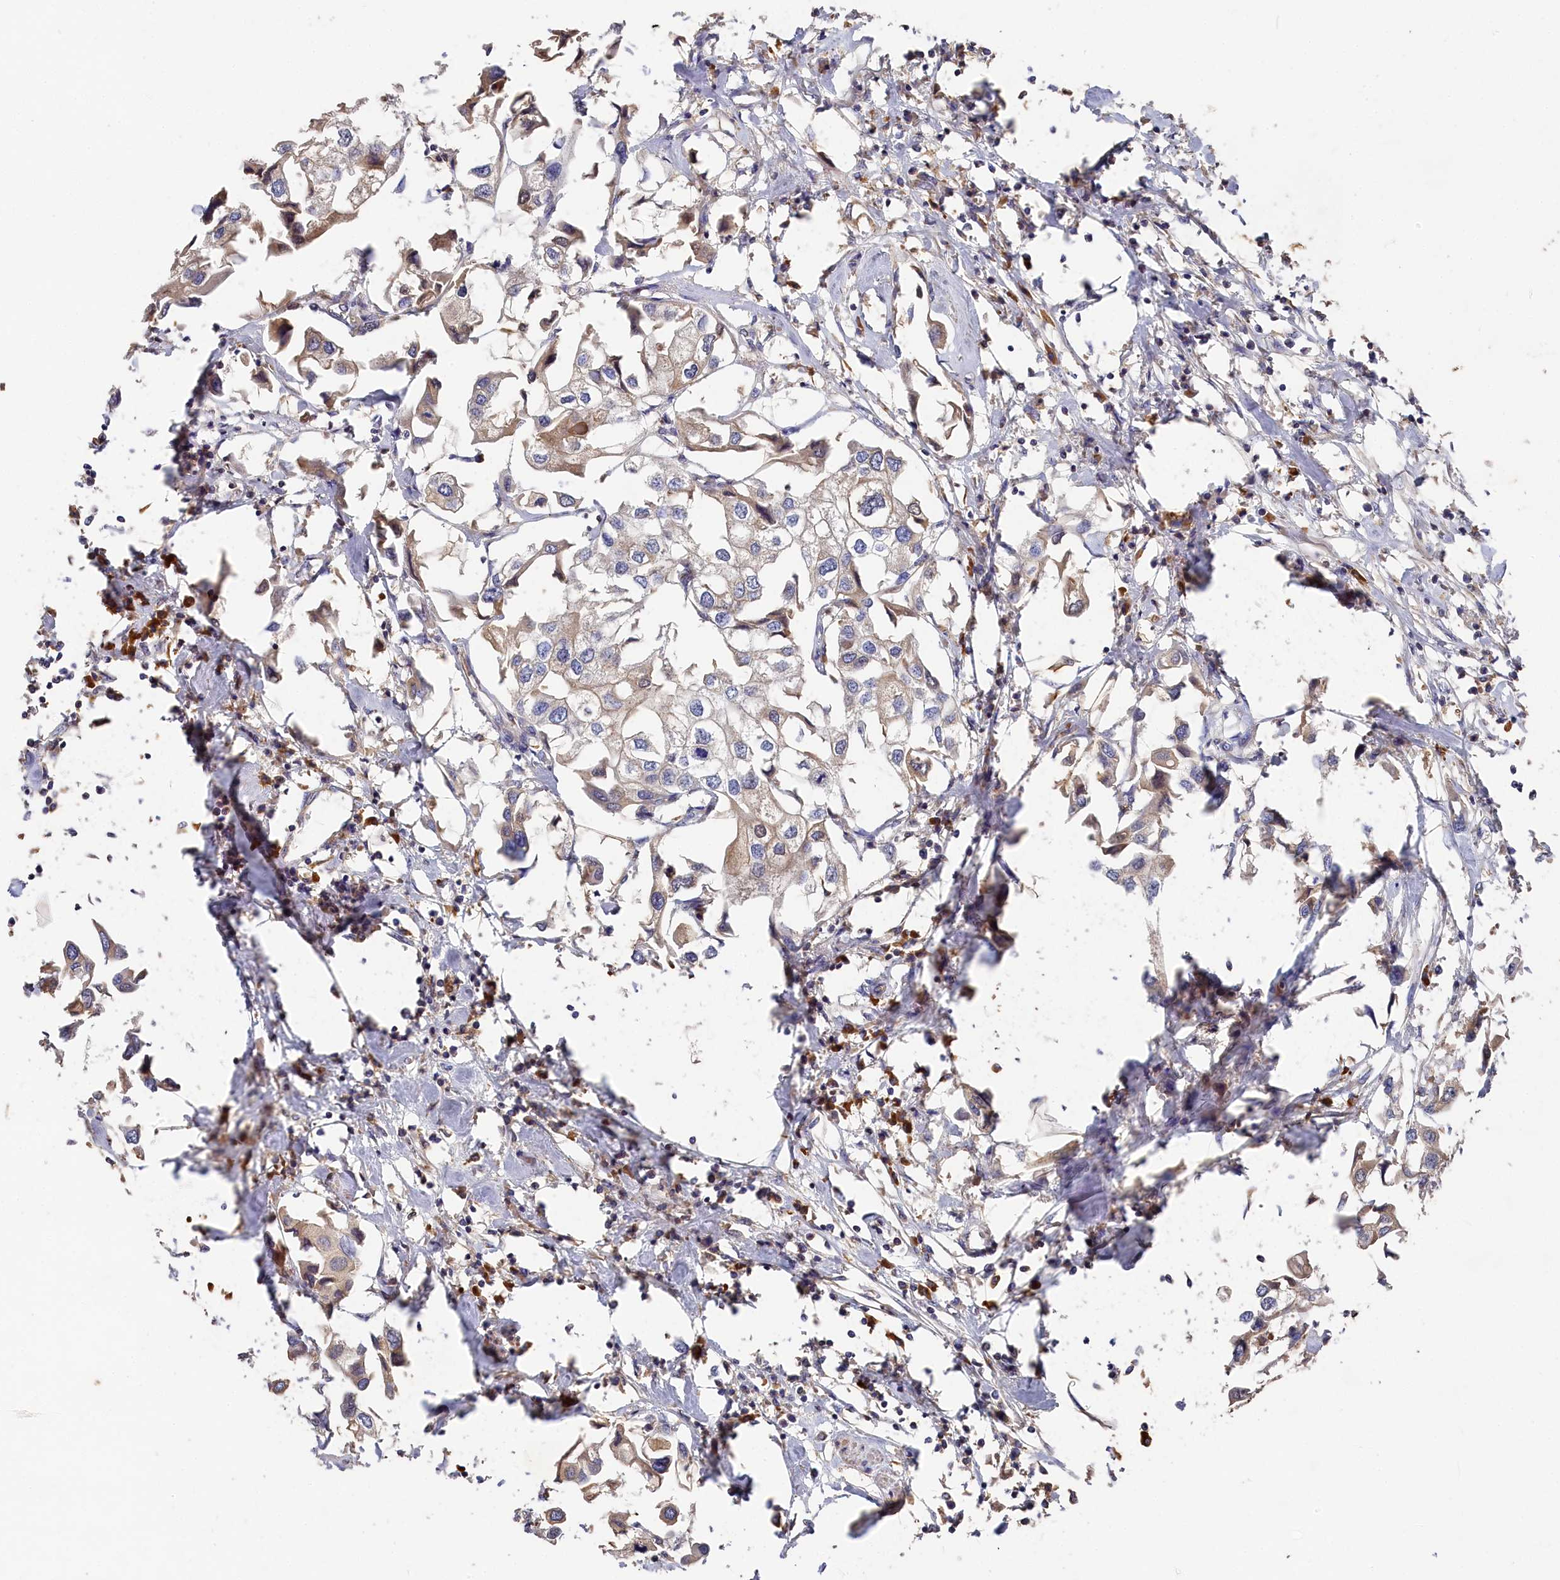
{"staining": {"intensity": "weak", "quantity": "<25%", "location": "cytoplasmic/membranous"}, "tissue": "urothelial cancer", "cell_type": "Tumor cells", "image_type": "cancer", "snomed": [{"axis": "morphology", "description": "Urothelial carcinoma, High grade"}, {"axis": "topography", "description": "Urinary bladder"}], "caption": "IHC image of neoplastic tissue: human urothelial cancer stained with DAB (3,3'-diaminobenzidine) demonstrates no significant protein staining in tumor cells.", "gene": "DHRS11", "patient": {"sex": "male", "age": 64}}